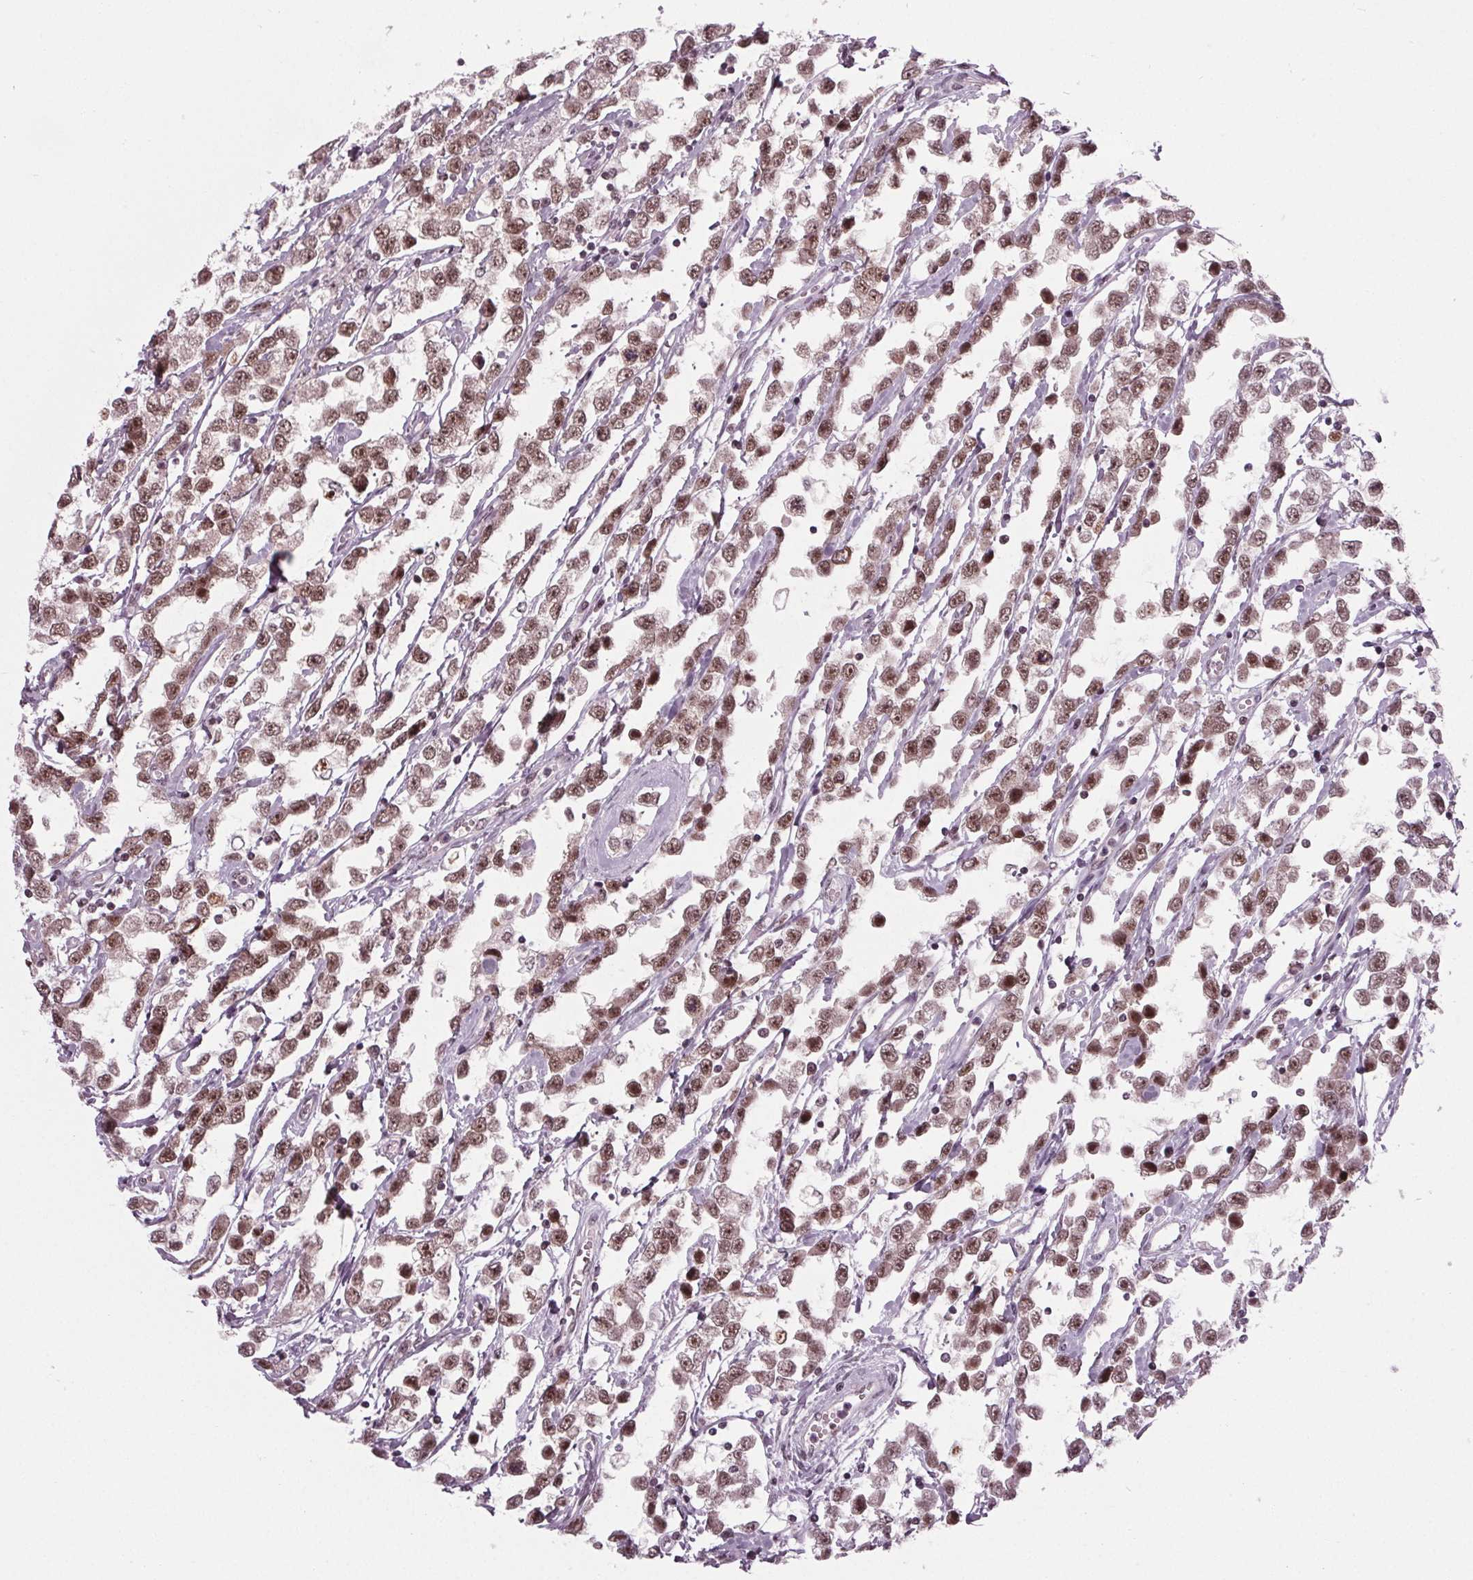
{"staining": {"intensity": "moderate", "quantity": ">75%", "location": "nuclear"}, "tissue": "testis cancer", "cell_type": "Tumor cells", "image_type": "cancer", "snomed": [{"axis": "morphology", "description": "Seminoma, NOS"}, {"axis": "topography", "description": "Testis"}], "caption": "Immunohistochemical staining of human testis cancer exhibits moderate nuclear protein expression in approximately >75% of tumor cells.", "gene": "DDX41", "patient": {"sex": "male", "age": 34}}